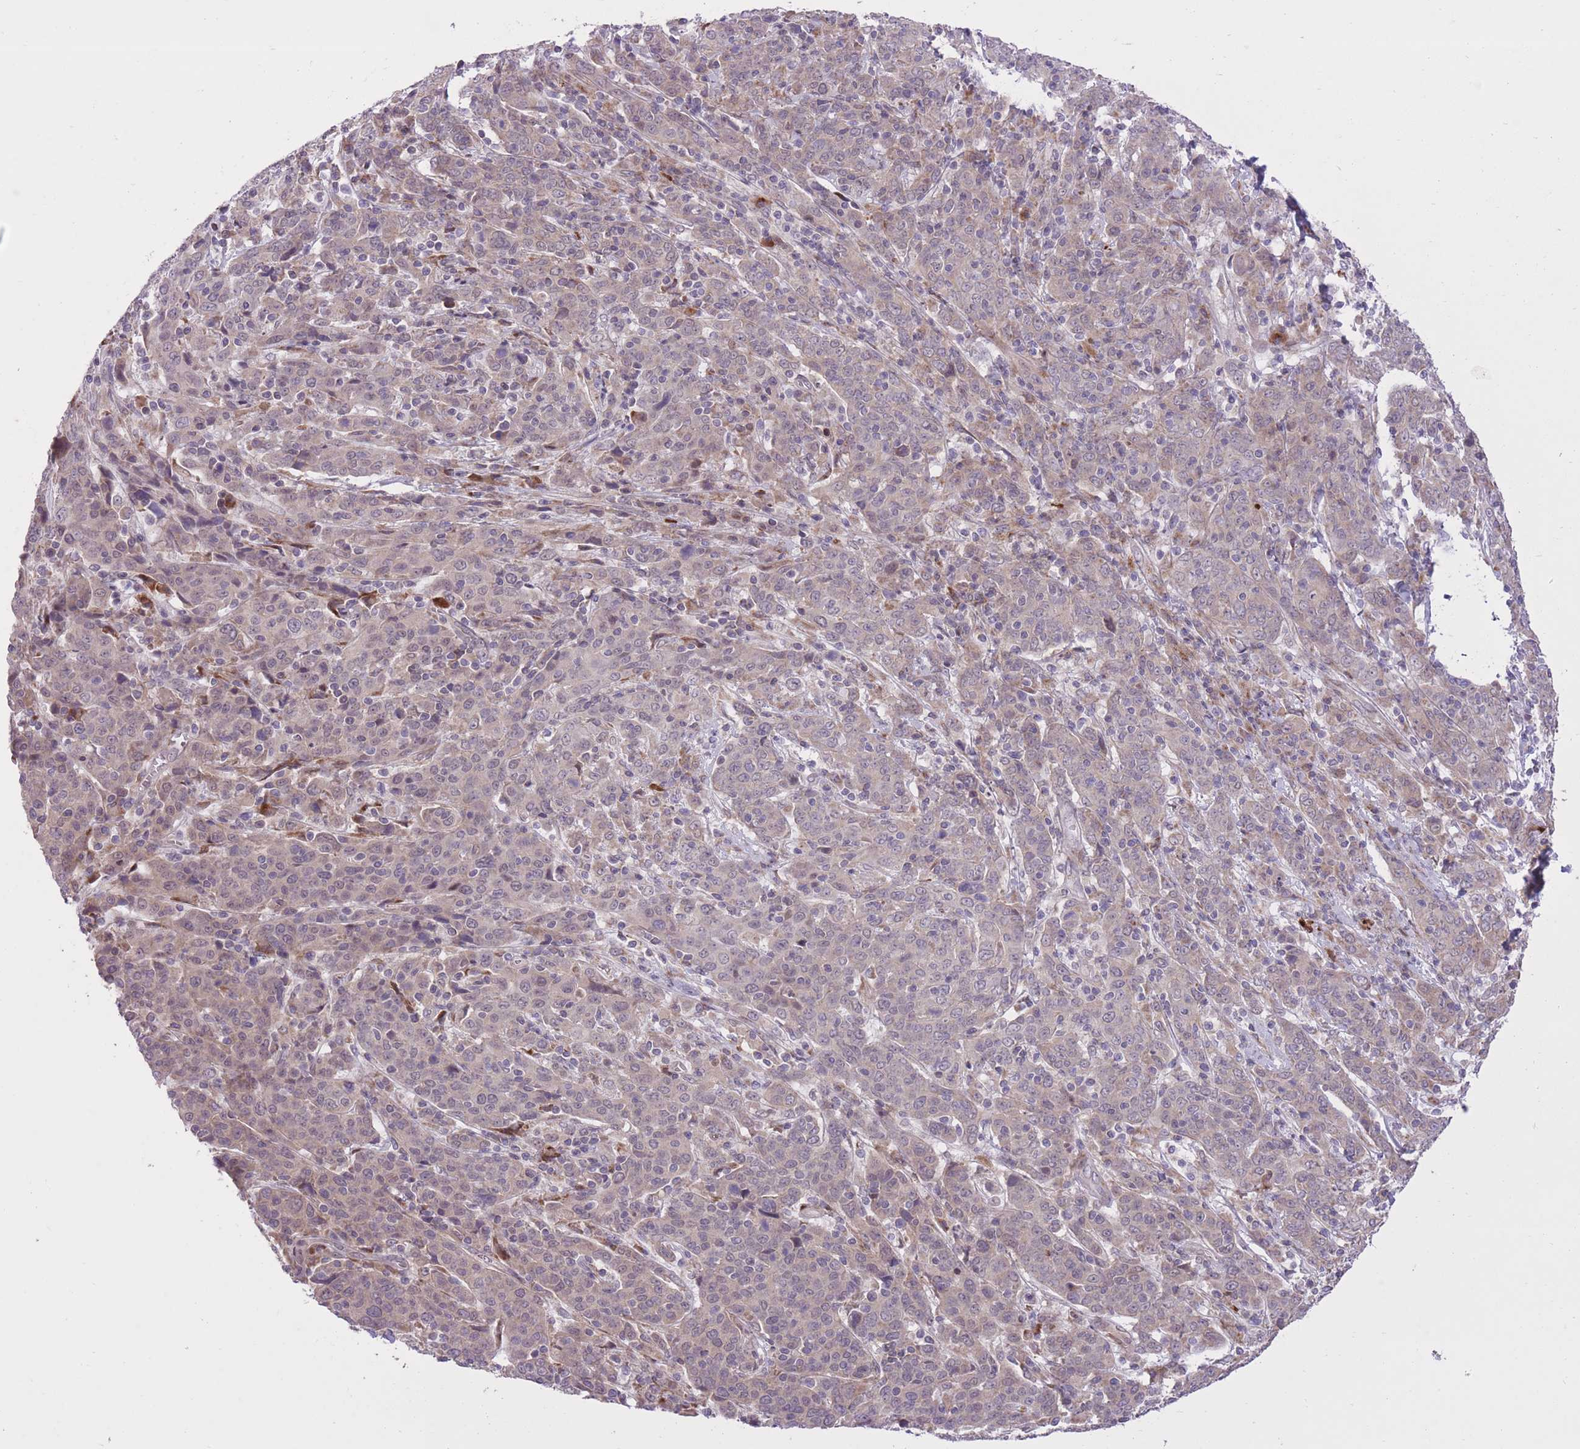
{"staining": {"intensity": "weak", "quantity": "<25%", "location": "cytoplasmic/membranous"}, "tissue": "cervical cancer", "cell_type": "Tumor cells", "image_type": "cancer", "snomed": [{"axis": "morphology", "description": "Squamous cell carcinoma, NOS"}, {"axis": "topography", "description": "Cervix"}], "caption": "Tumor cells are negative for brown protein staining in cervical cancer (squamous cell carcinoma).", "gene": "SLC4A4", "patient": {"sex": "female", "age": 67}}